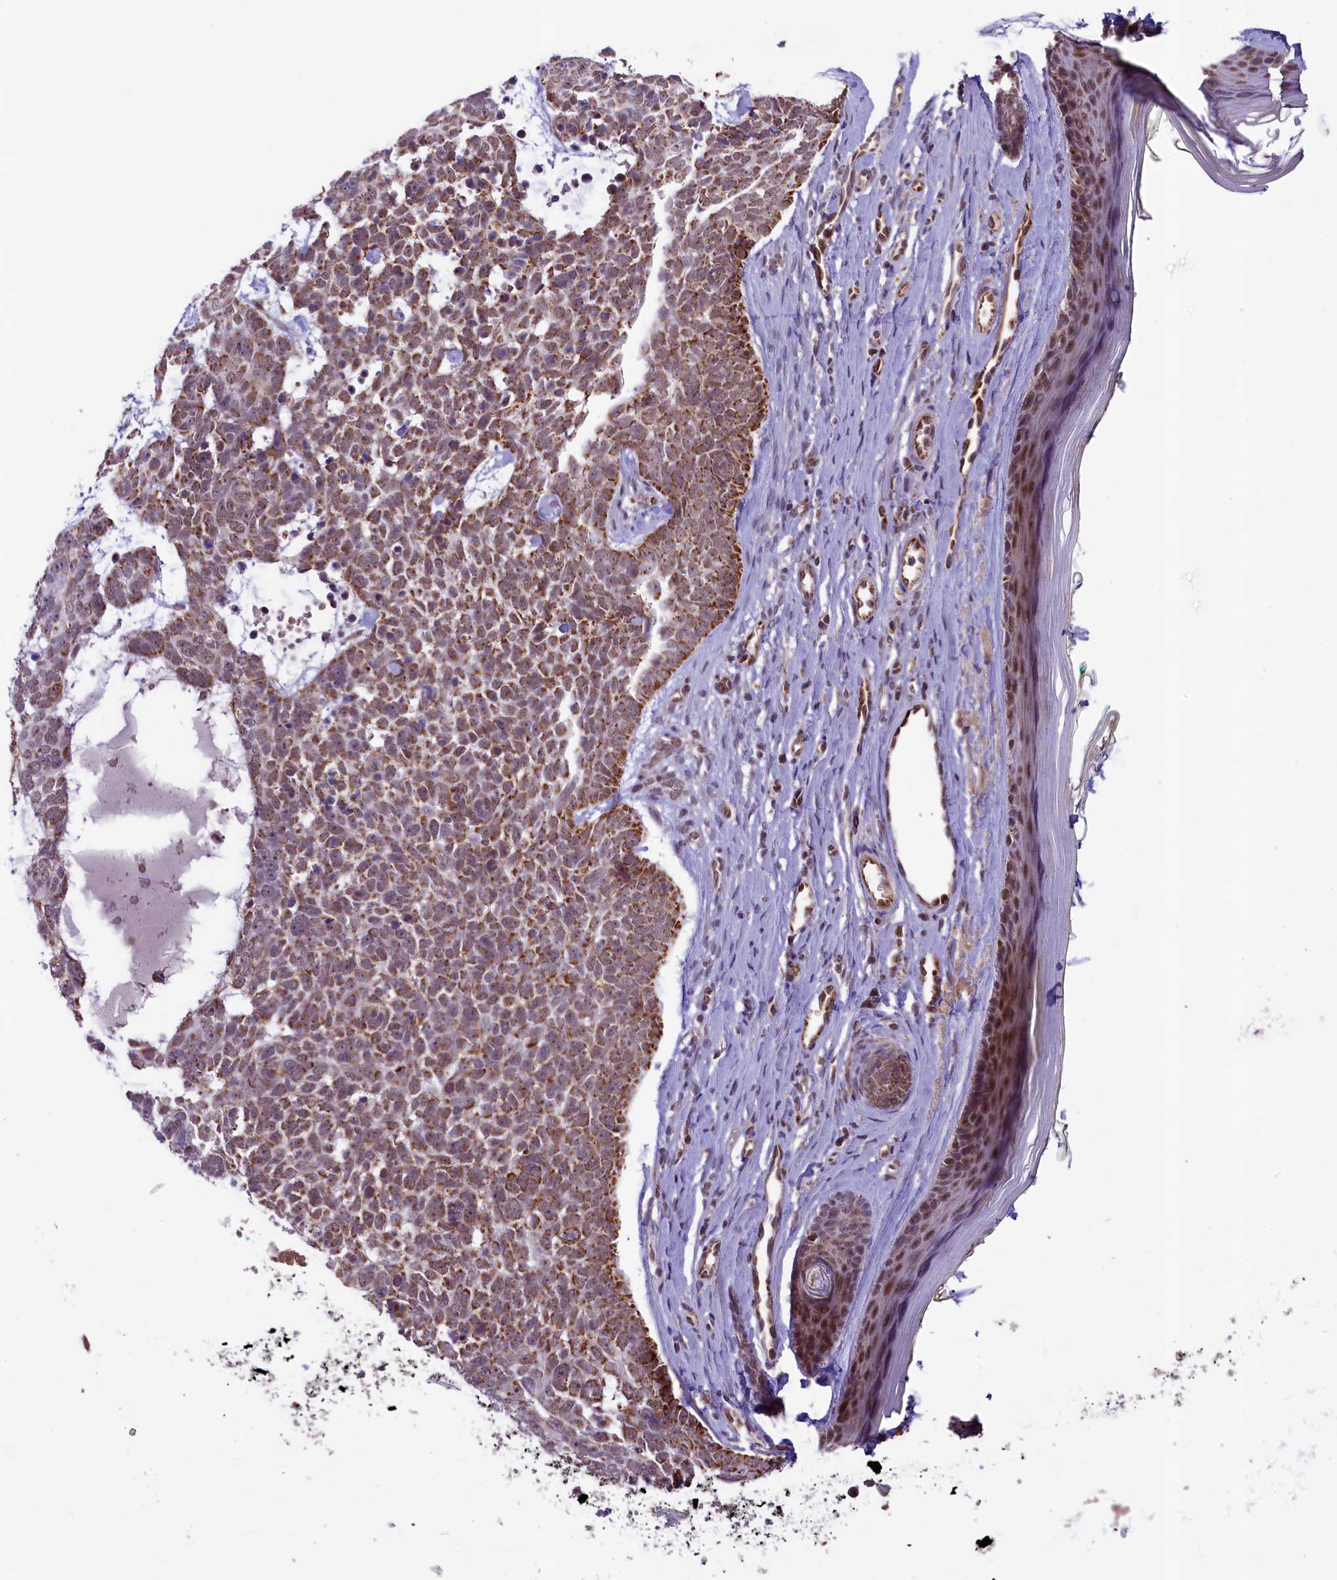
{"staining": {"intensity": "moderate", "quantity": ">75%", "location": "cytoplasmic/membranous"}, "tissue": "skin cancer", "cell_type": "Tumor cells", "image_type": "cancer", "snomed": [{"axis": "morphology", "description": "Basal cell carcinoma"}, {"axis": "topography", "description": "Skin"}], "caption": "Tumor cells show medium levels of moderate cytoplasmic/membranous staining in approximately >75% of cells in human skin basal cell carcinoma.", "gene": "PAF1", "patient": {"sex": "female", "age": 81}}